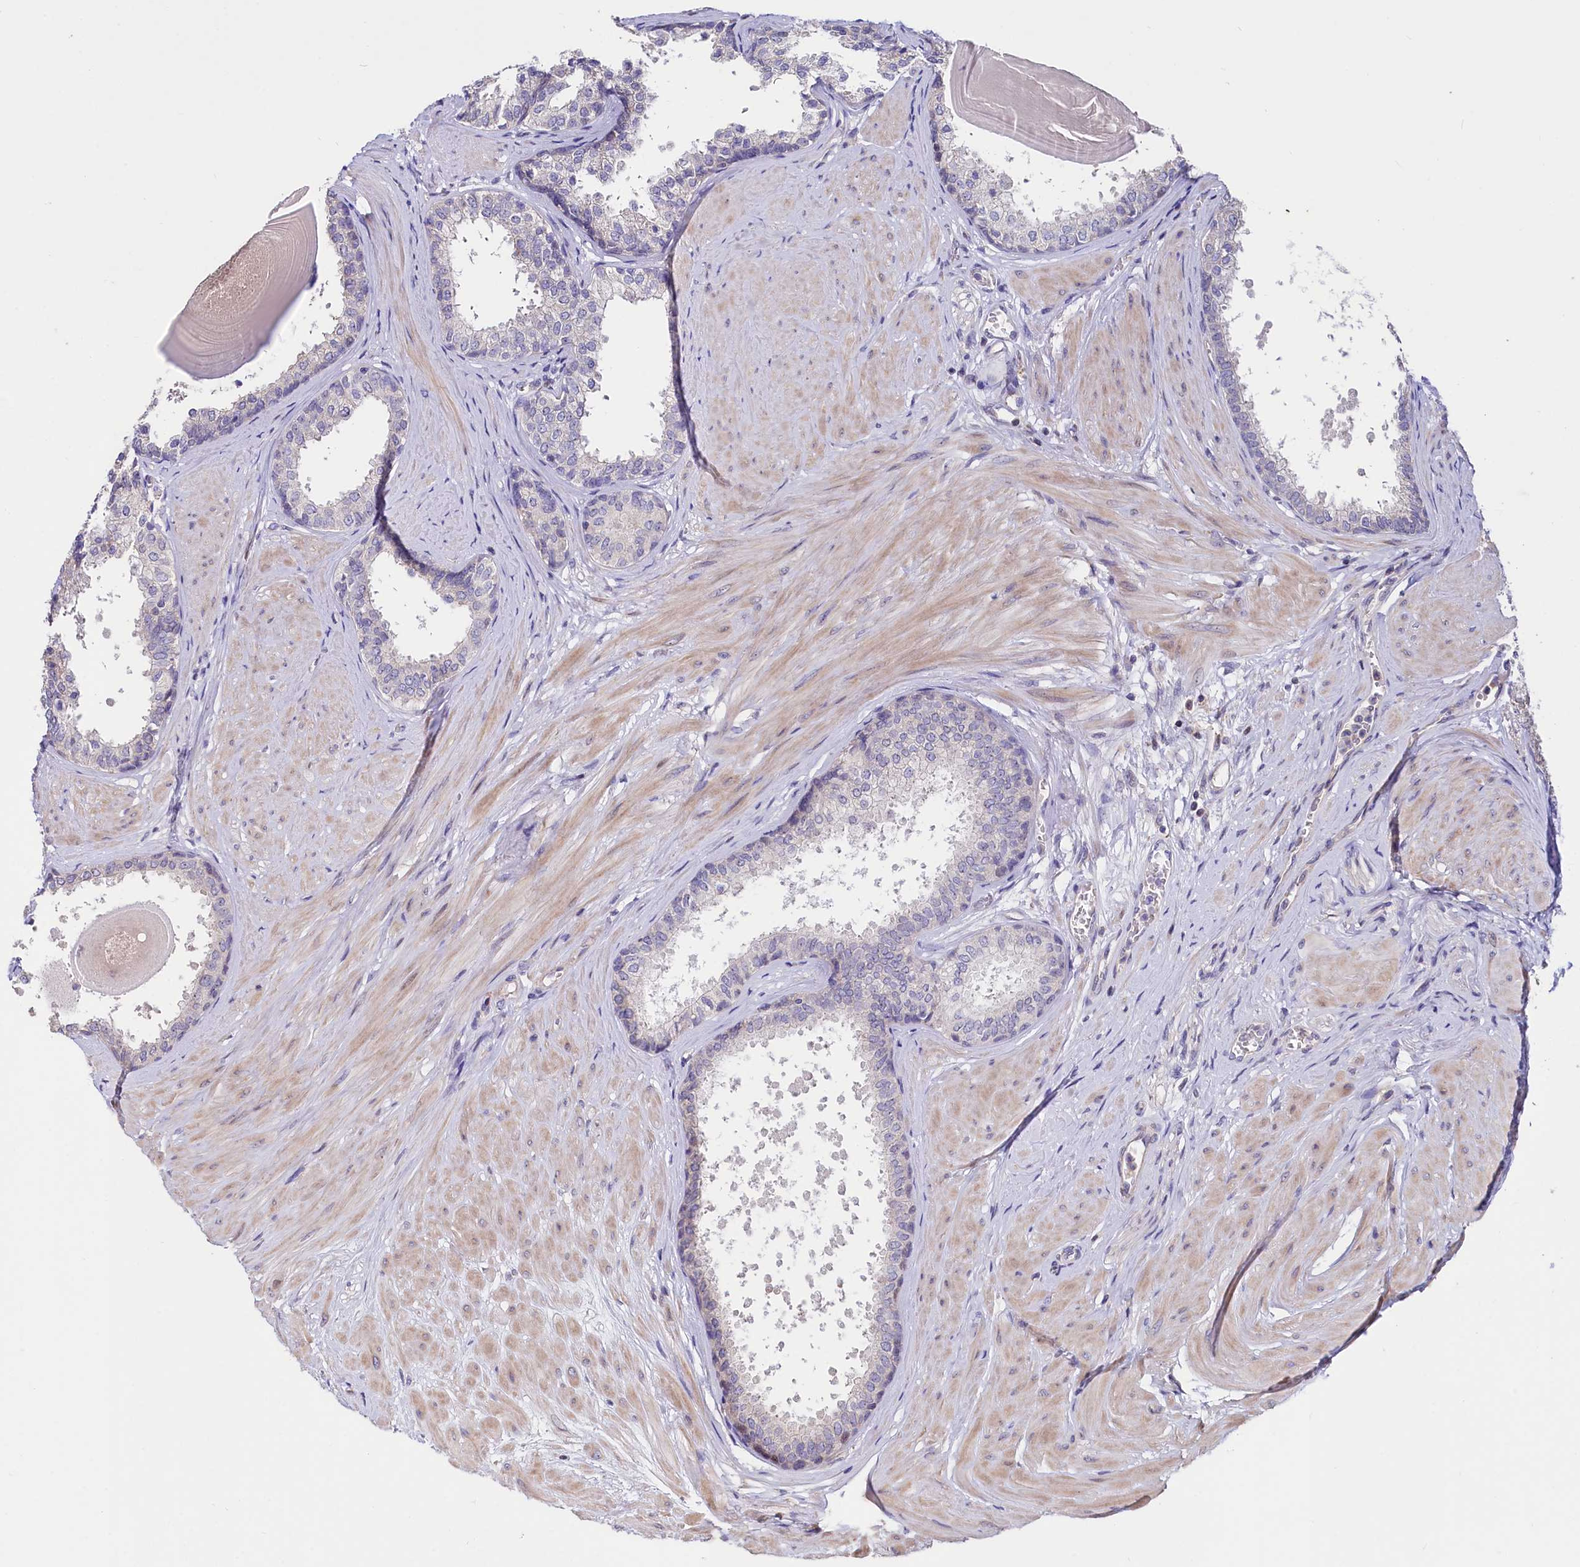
{"staining": {"intensity": "weak", "quantity": "<25%", "location": "nuclear"}, "tissue": "prostate", "cell_type": "Glandular cells", "image_type": "normal", "snomed": [{"axis": "morphology", "description": "Normal tissue, NOS"}, {"axis": "topography", "description": "Prostate"}], "caption": "Protein analysis of unremarkable prostate reveals no significant staining in glandular cells.", "gene": "RPUSD3", "patient": {"sex": "male", "age": 48}}